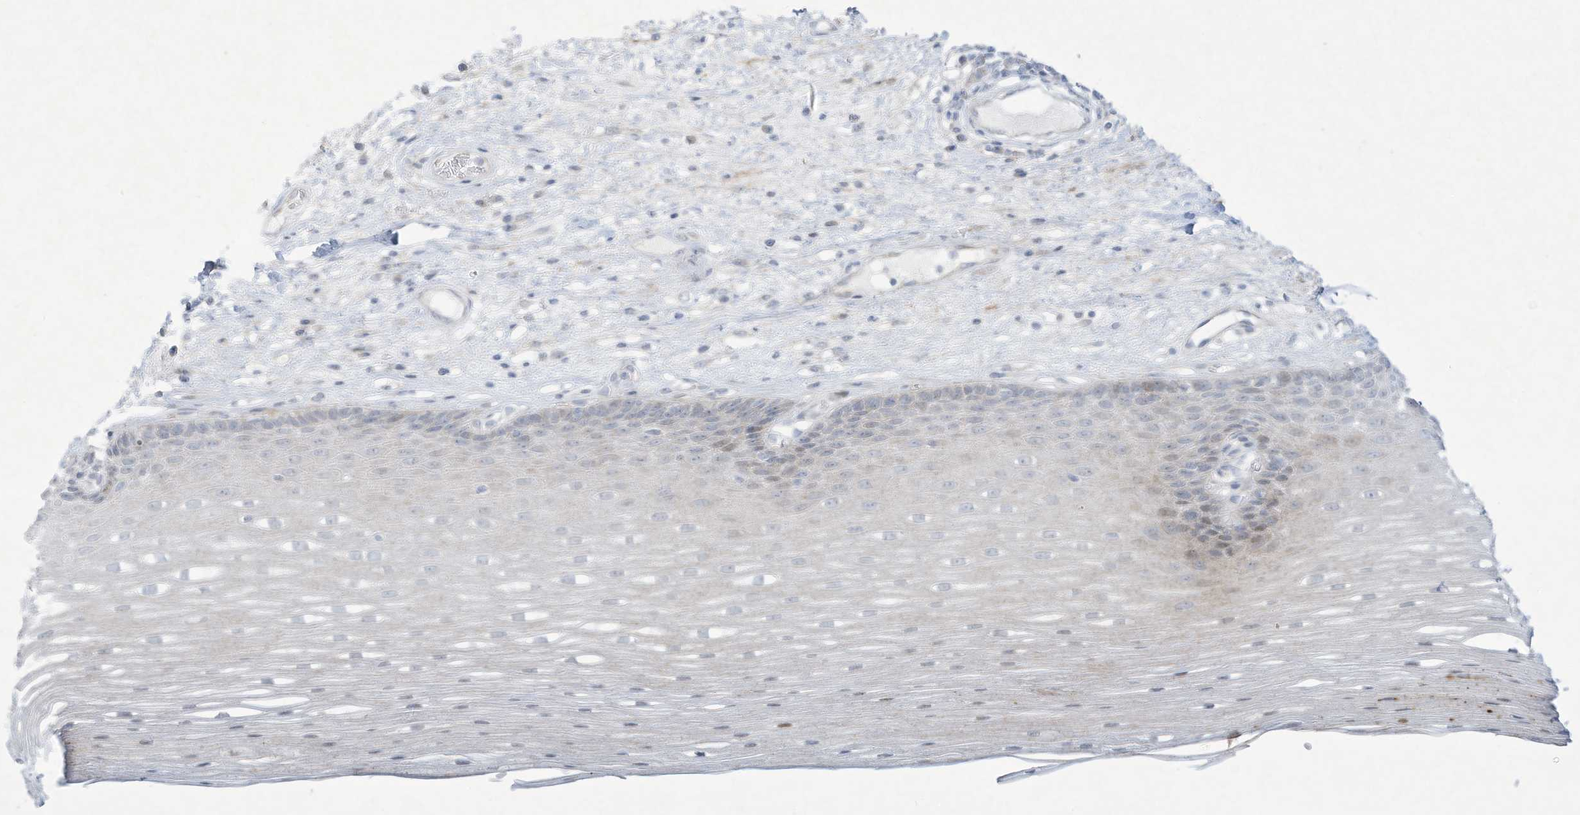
{"staining": {"intensity": "negative", "quantity": "none", "location": "none"}, "tissue": "esophagus", "cell_type": "Squamous epithelial cells", "image_type": "normal", "snomed": [{"axis": "morphology", "description": "Normal tissue, NOS"}, {"axis": "topography", "description": "Esophagus"}], "caption": "Esophagus stained for a protein using IHC reveals no positivity squamous epithelial cells.", "gene": "PAX6", "patient": {"sex": "male", "age": 62}}